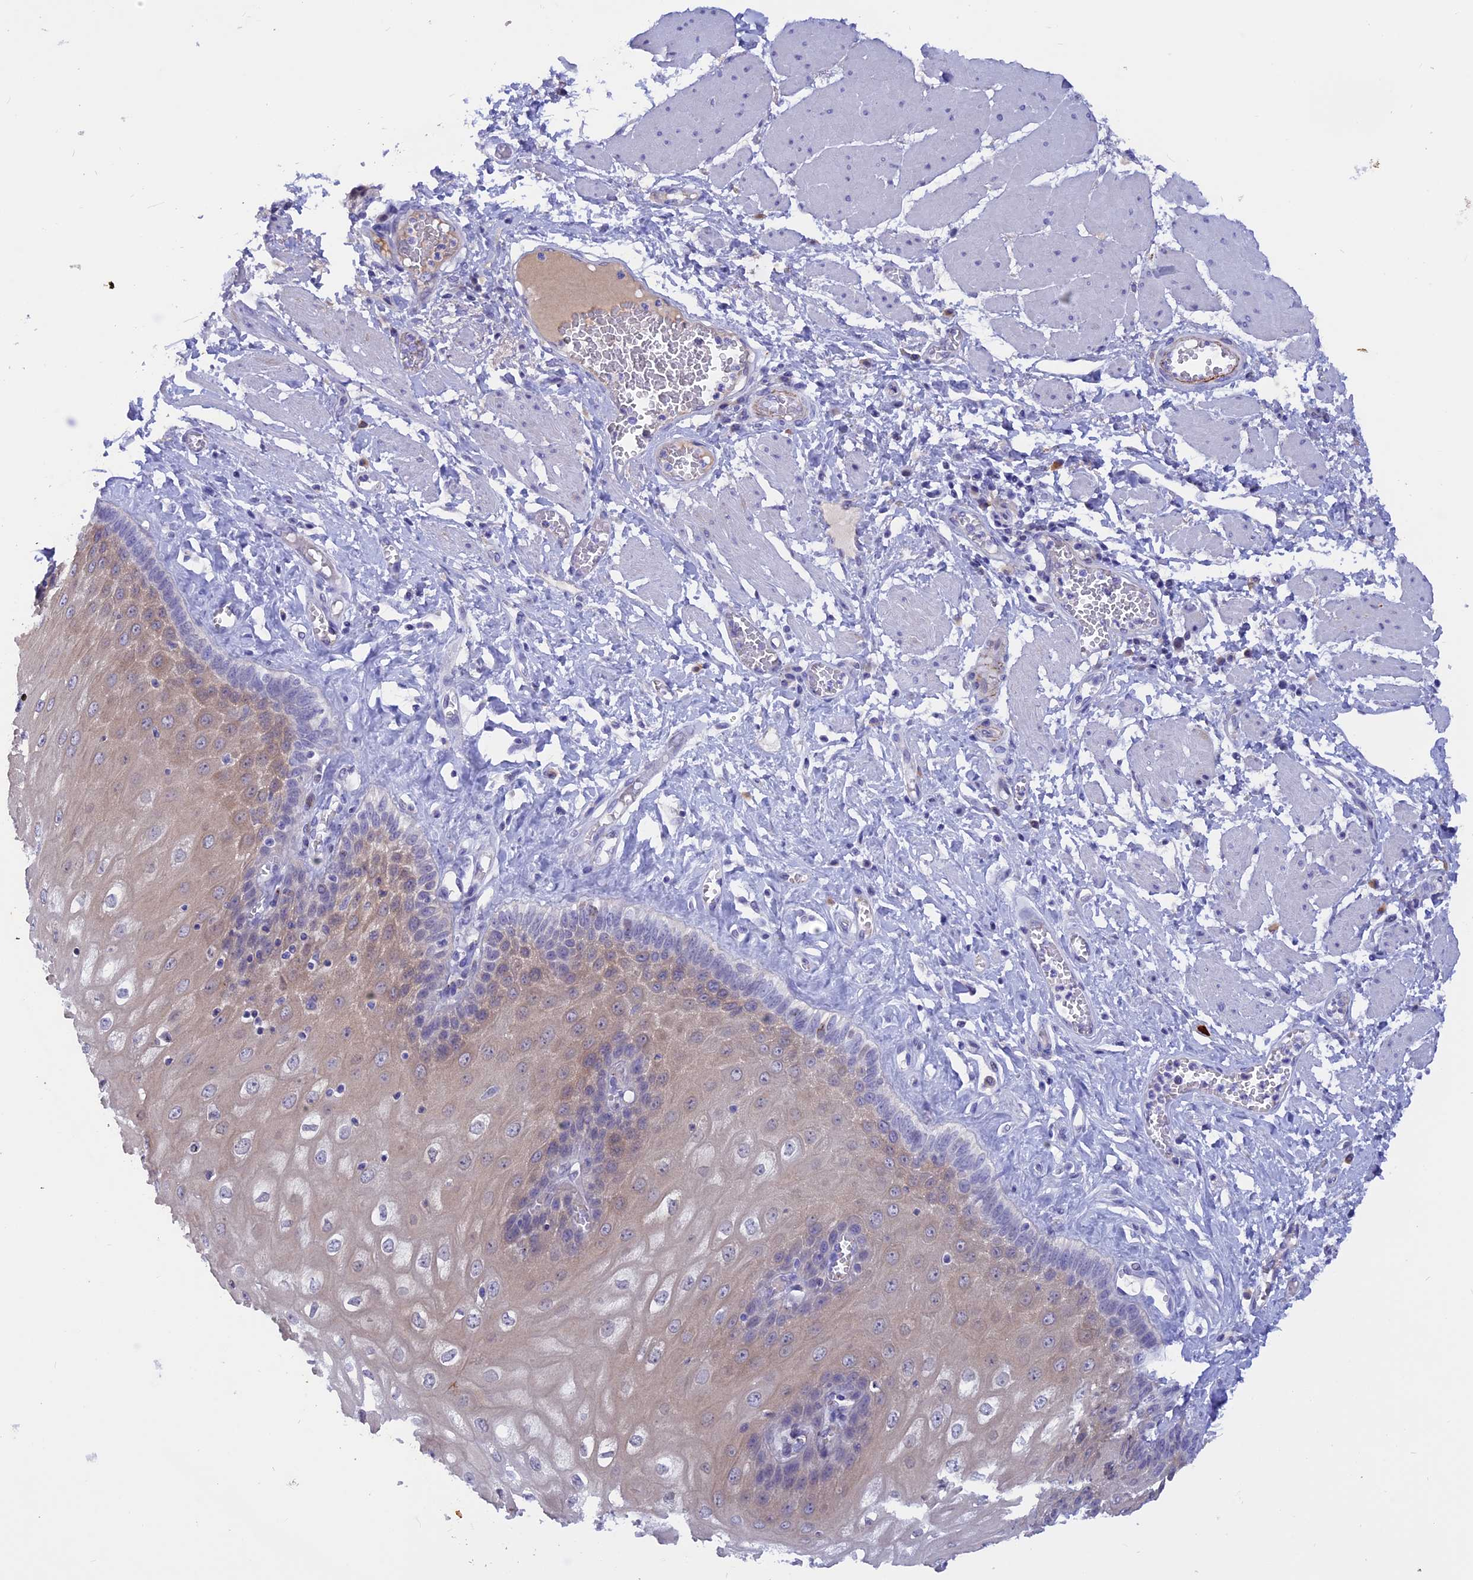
{"staining": {"intensity": "weak", "quantity": "25%-75%", "location": "cytoplasmic/membranous"}, "tissue": "esophagus", "cell_type": "Squamous epithelial cells", "image_type": "normal", "snomed": [{"axis": "morphology", "description": "Normal tissue, NOS"}, {"axis": "topography", "description": "Esophagus"}], "caption": "Weak cytoplasmic/membranous protein positivity is seen in about 25%-75% of squamous epithelial cells in esophagus.", "gene": "GK5", "patient": {"sex": "male", "age": 60}}